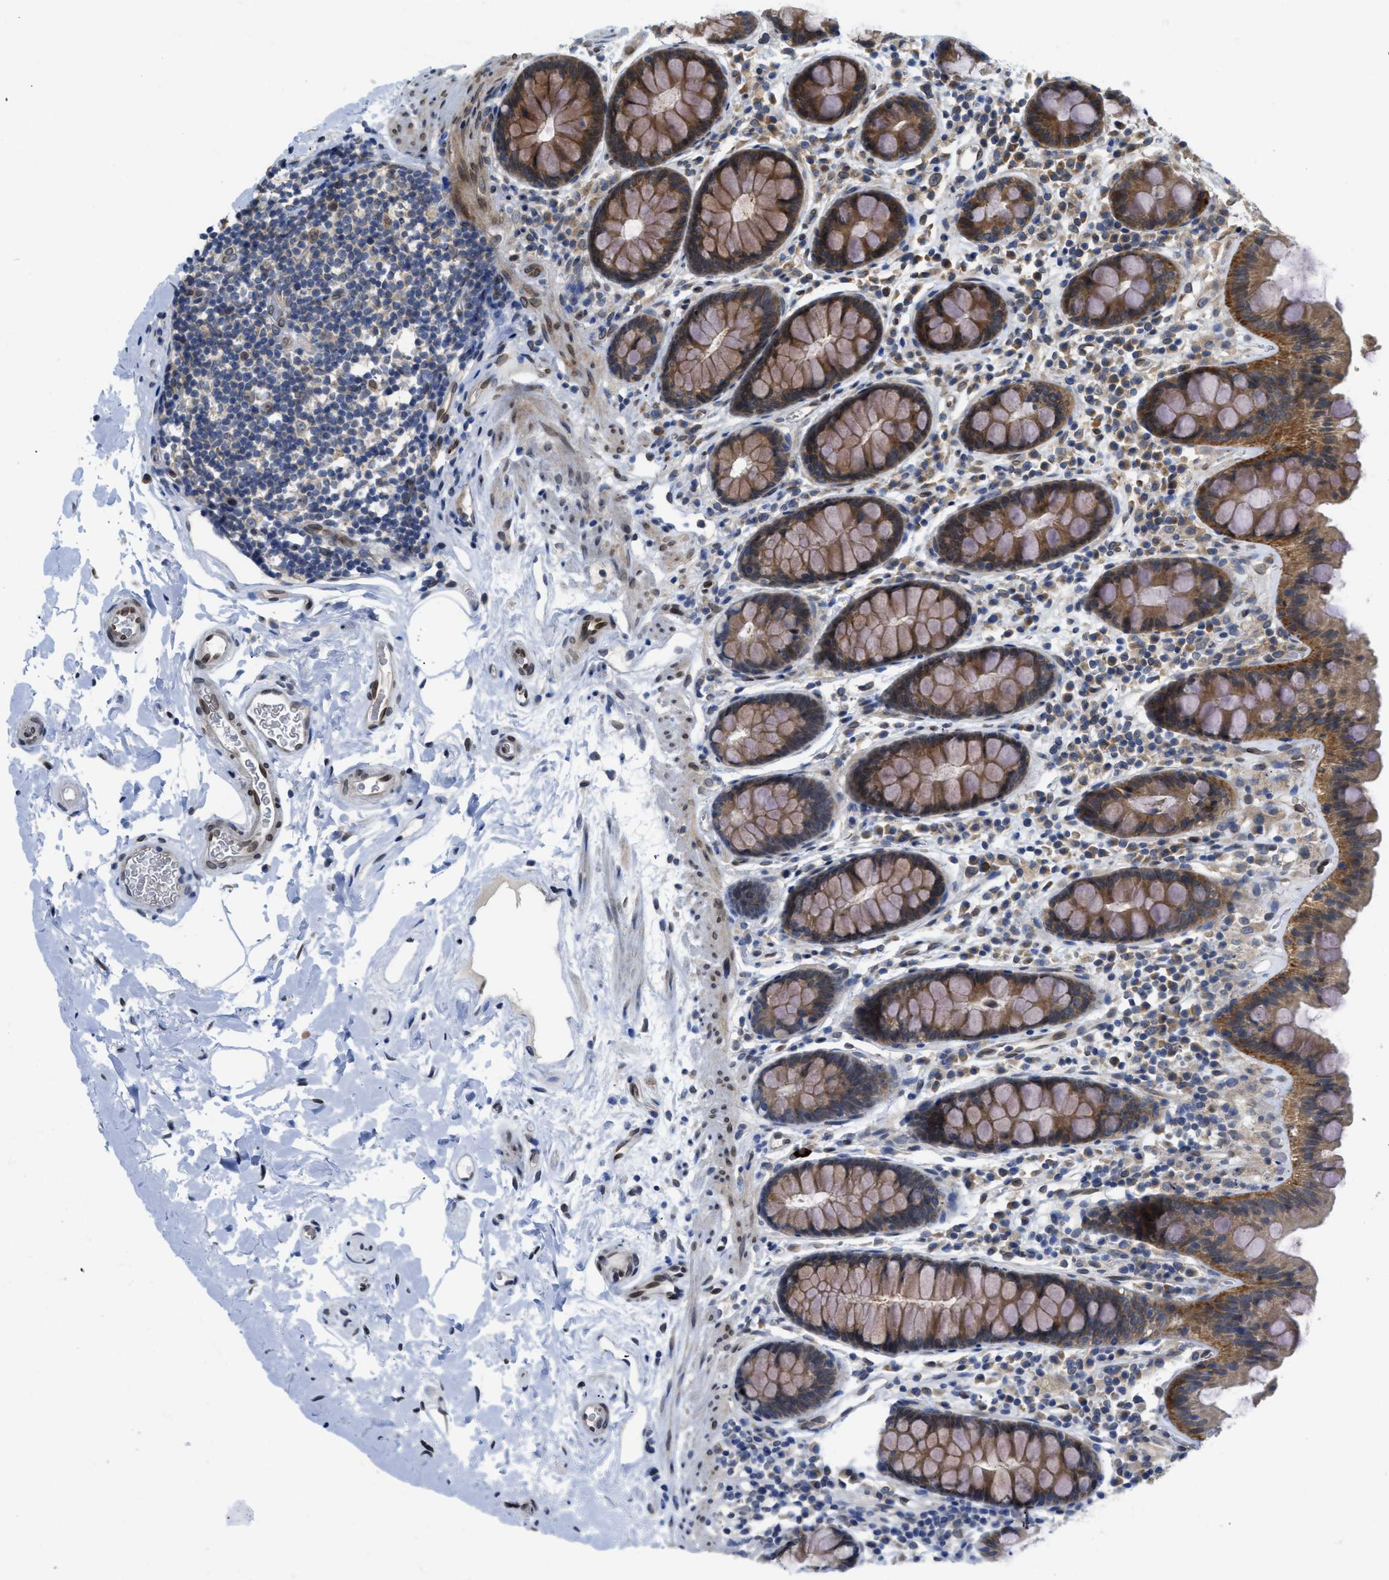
{"staining": {"intensity": "moderate", "quantity": ">75%", "location": "cytoplasmic/membranous,nuclear"}, "tissue": "colon", "cell_type": "Endothelial cells", "image_type": "normal", "snomed": [{"axis": "morphology", "description": "Normal tissue, NOS"}, {"axis": "topography", "description": "Colon"}], "caption": "Immunohistochemistry (IHC) (DAB (3,3'-diaminobenzidine)) staining of unremarkable colon demonstrates moderate cytoplasmic/membranous,nuclear protein staining in approximately >75% of endothelial cells.", "gene": "EIF2AK3", "patient": {"sex": "female", "age": 80}}